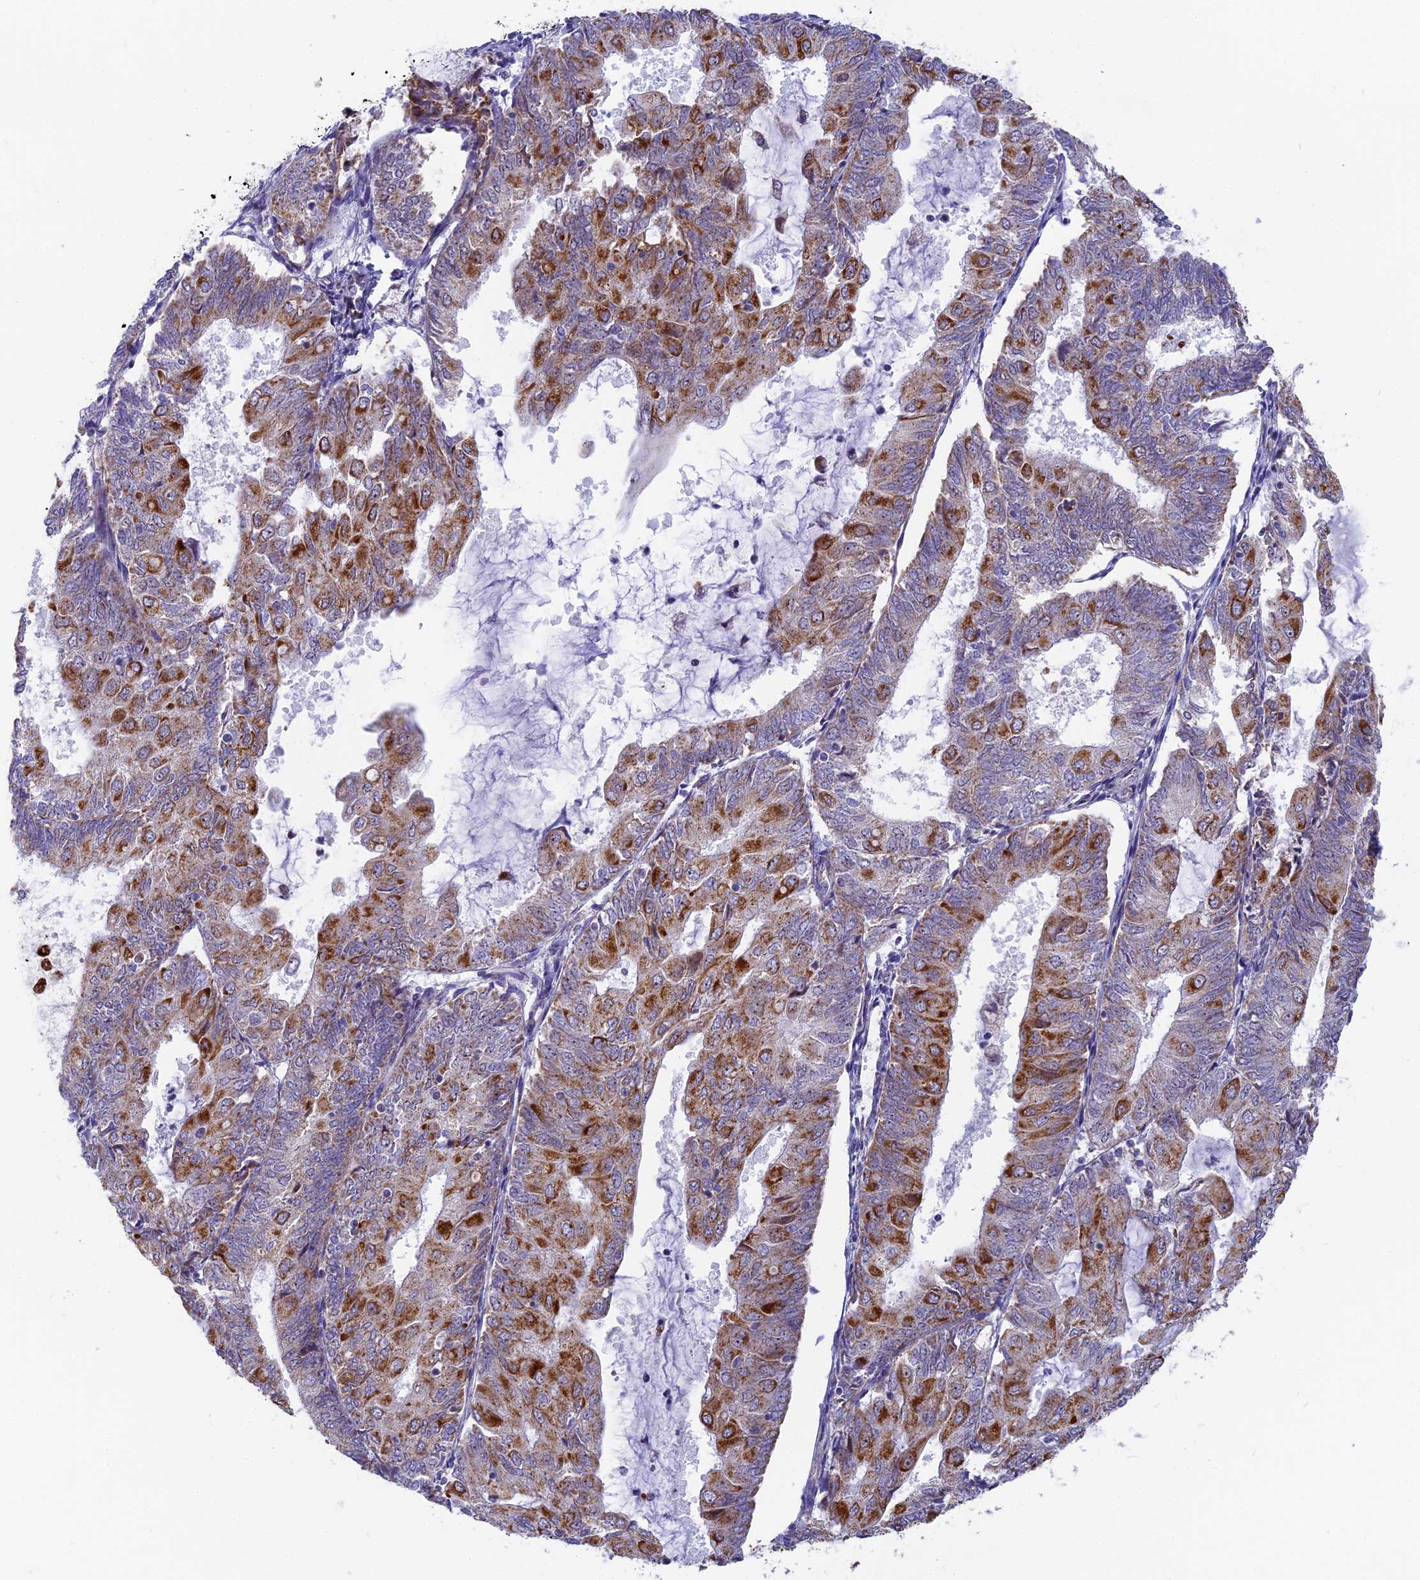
{"staining": {"intensity": "moderate", "quantity": "25%-75%", "location": "cytoplasmic/membranous"}, "tissue": "endometrial cancer", "cell_type": "Tumor cells", "image_type": "cancer", "snomed": [{"axis": "morphology", "description": "Adenocarcinoma, NOS"}, {"axis": "topography", "description": "Endometrium"}], "caption": "Tumor cells display medium levels of moderate cytoplasmic/membranous staining in about 25%-75% of cells in endometrial cancer (adenocarcinoma).", "gene": "DTWD1", "patient": {"sex": "female", "age": 81}}